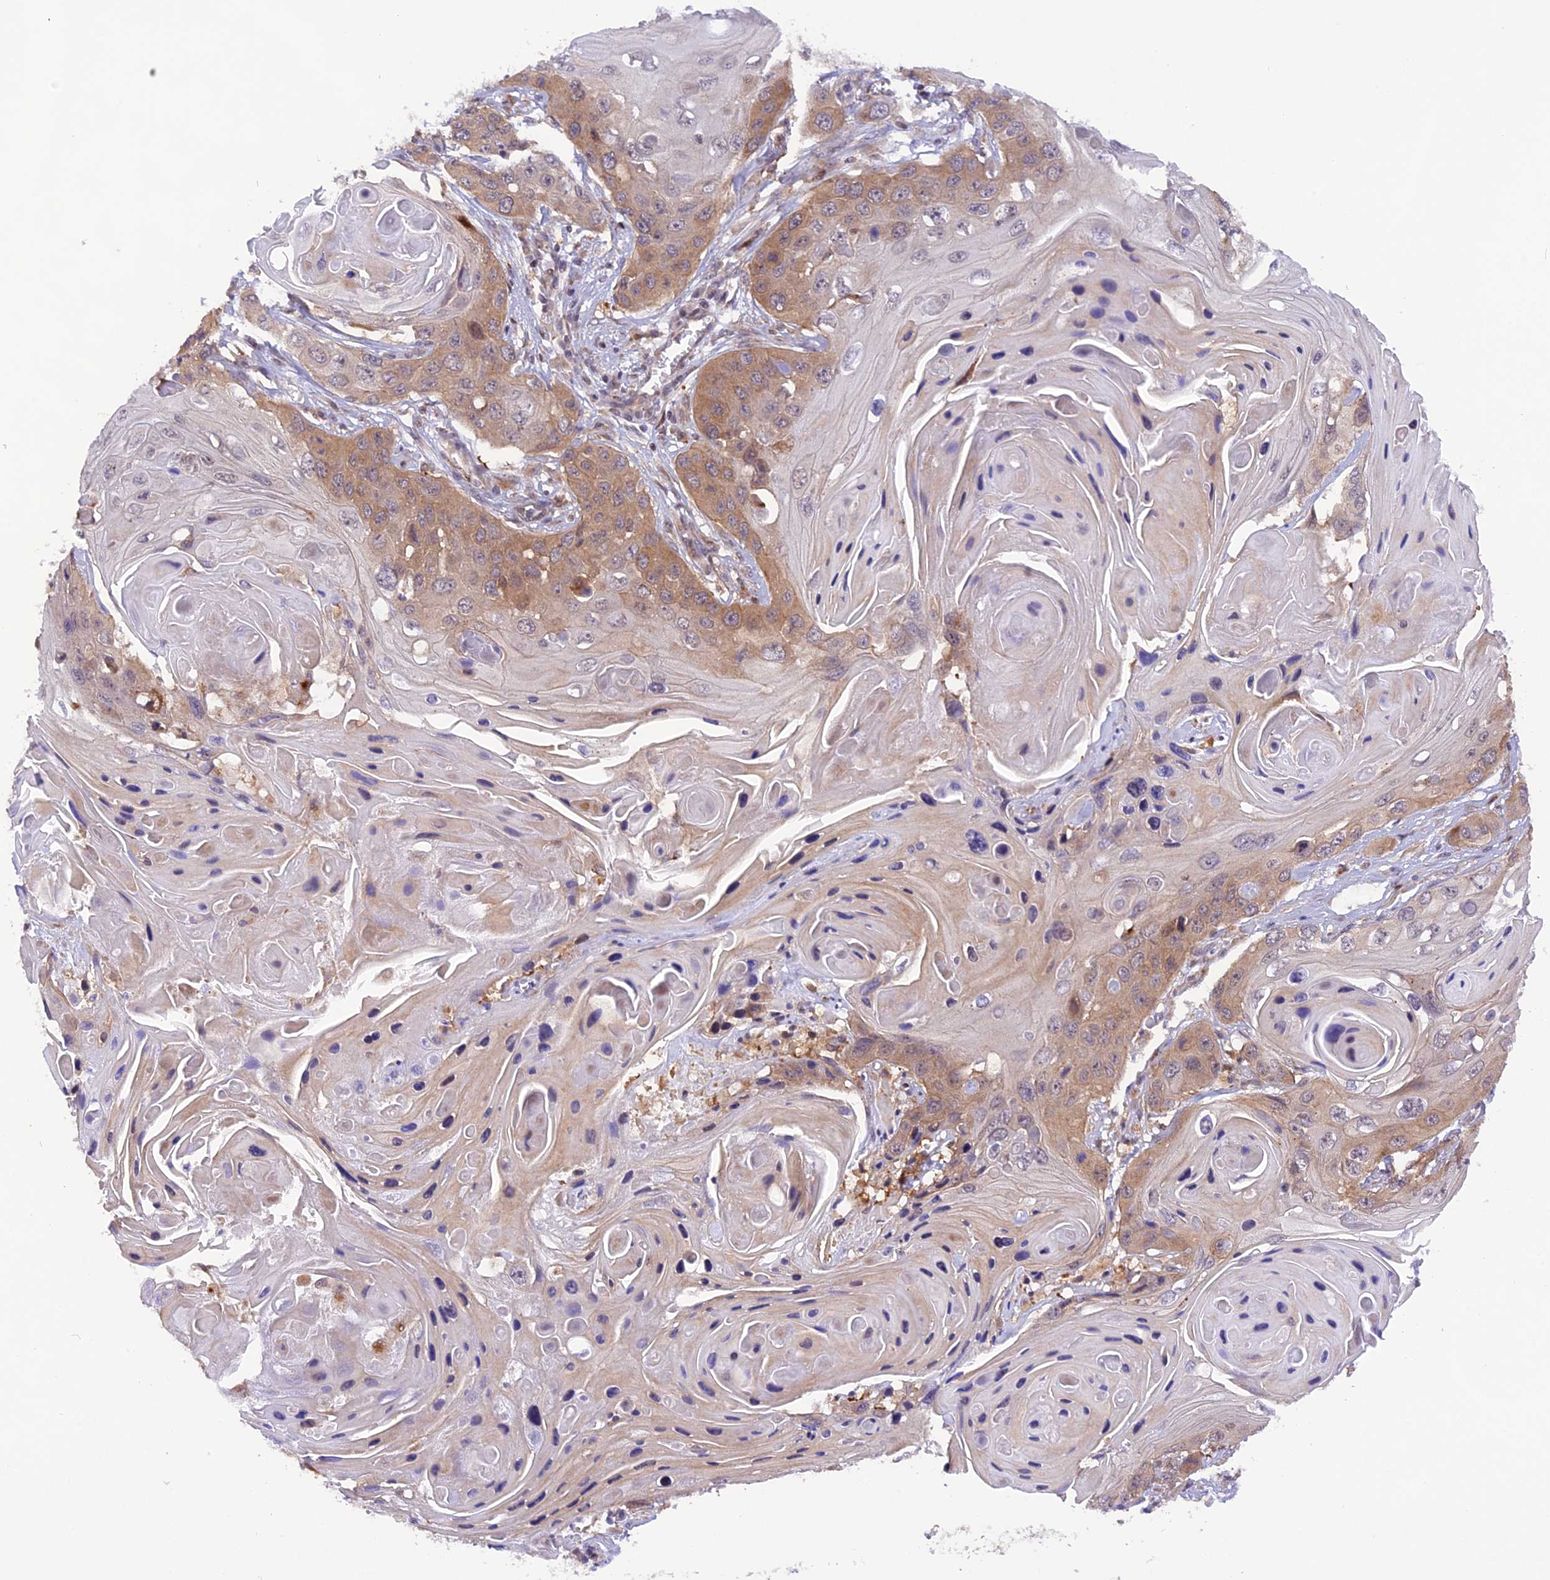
{"staining": {"intensity": "moderate", "quantity": "25%-75%", "location": "cytoplasmic/membranous"}, "tissue": "skin cancer", "cell_type": "Tumor cells", "image_type": "cancer", "snomed": [{"axis": "morphology", "description": "Squamous cell carcinoma, NOS"}, {"axis": "topography", "description": "Skin"}], "caption": "Immunohistochemistry (IHC) photomicrograph of neoplastic tissue: squamous cell carcinoma (skin) stained using immunohistochemistry (IHC) shows medium levels of moderate protein expression localized specifically in the cytoplasmic/membranous of tumor cells, appearing as a cytoplasmic/membranous brown color.", "gene": "SAMD4A", "patient": {"sex": "male", "age": 55}}